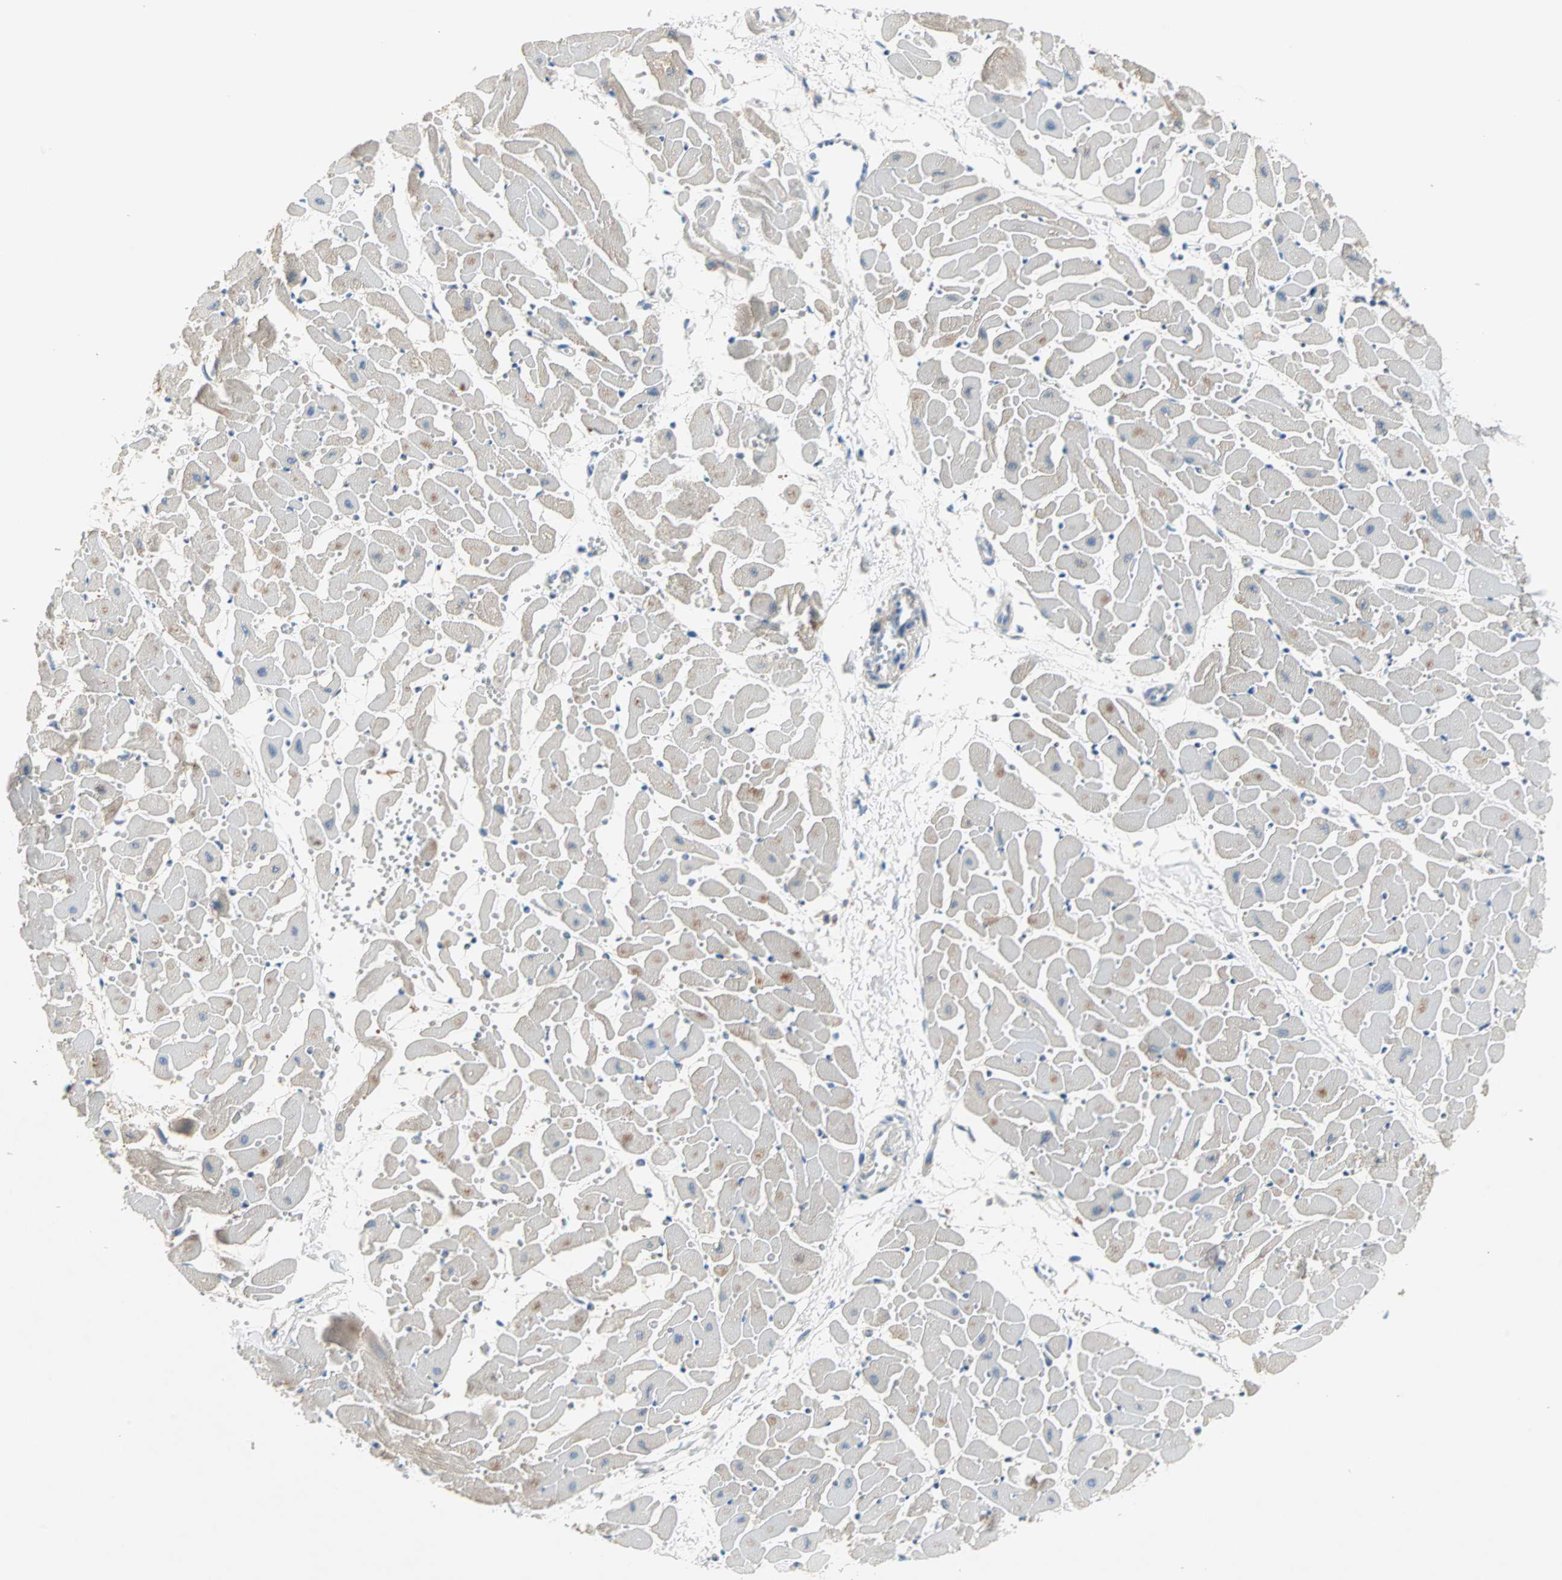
{"staining": {"intensity": "weak", "quantity": "25%-75%", "location": "cytoplasmic/membranous"}, "tissue": "heart muscle", "cell_type": "Cardiomyocytes", "image_type": "normal", "snomed": [{"axis": "morphology", "description": "Normal tissue, NOS"}, {"axis": "topography", "description": "Heart"}], "caption": "Immunohistochemical staining of unremarkable heart muscle shows 25%-75% levels of weak cytoplasmic/membranous protein staining in approximately 25%-75% of cardiomyocytes. The protein is shown in brown color, while the nuclei are stained blue.", "gene": "MPI", "patient": {"sex": "female", "age": 19}}